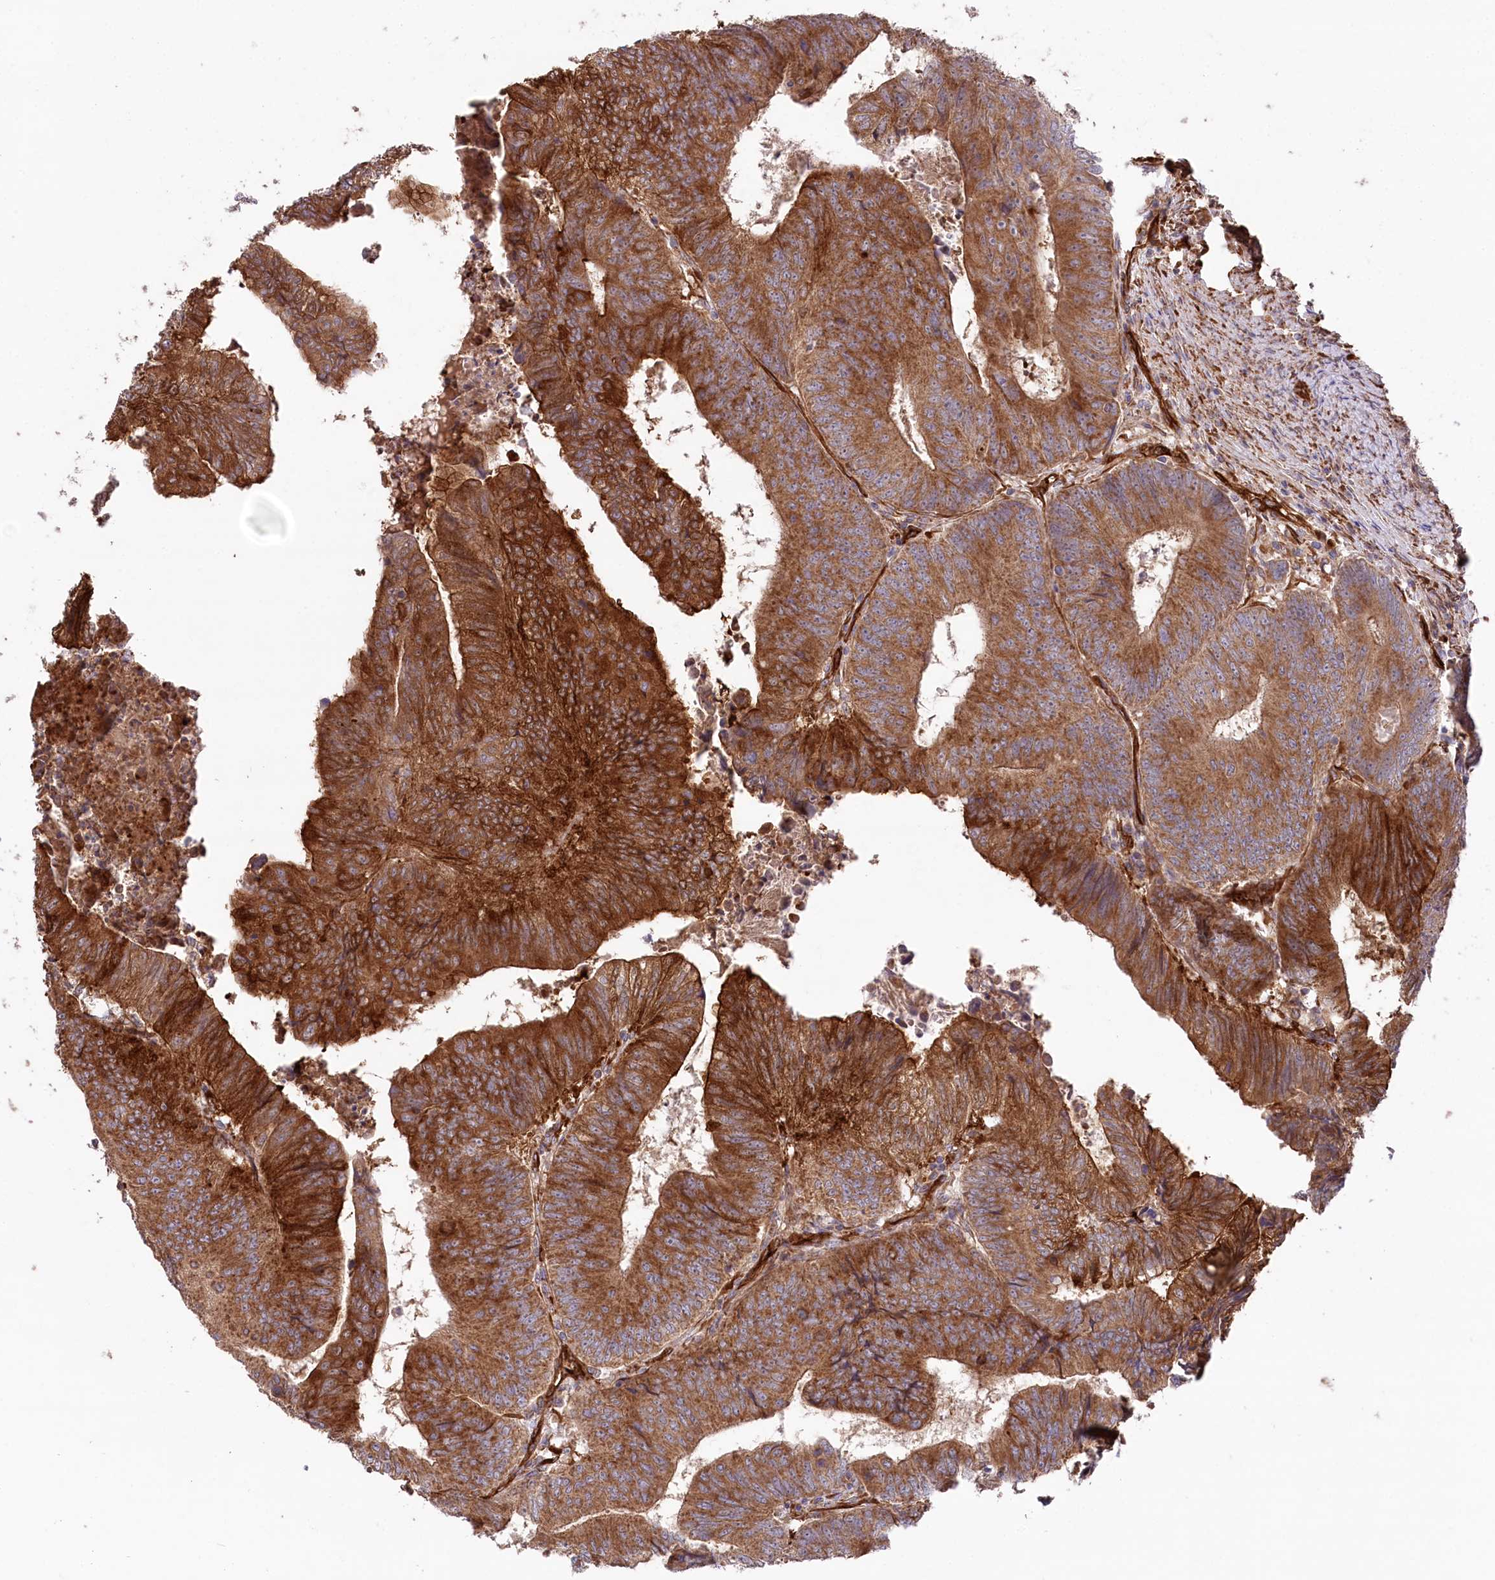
{"staining": {"intensity": "strong", "quantity": ">75%", "location": "cytoplasmic/membranous"}, "tissue": "colorectal cancer", "cell_type": "Tumor cells", "image_type": "cancer", "snomed": [{"axis": "morphology", "description": "Adenocarcinoma, NOS"}, {"axis": "topography", "description": "Colon"}], "caption": "Human colorectal cancer (adenocarcinoma) stained with a brown dye demonstrates strong cytoplasmic/membranous positive staining in approximately >75% of tumor cells.", "gene": "MTPAP", "patient": {"sex": "female", "age": 67}}